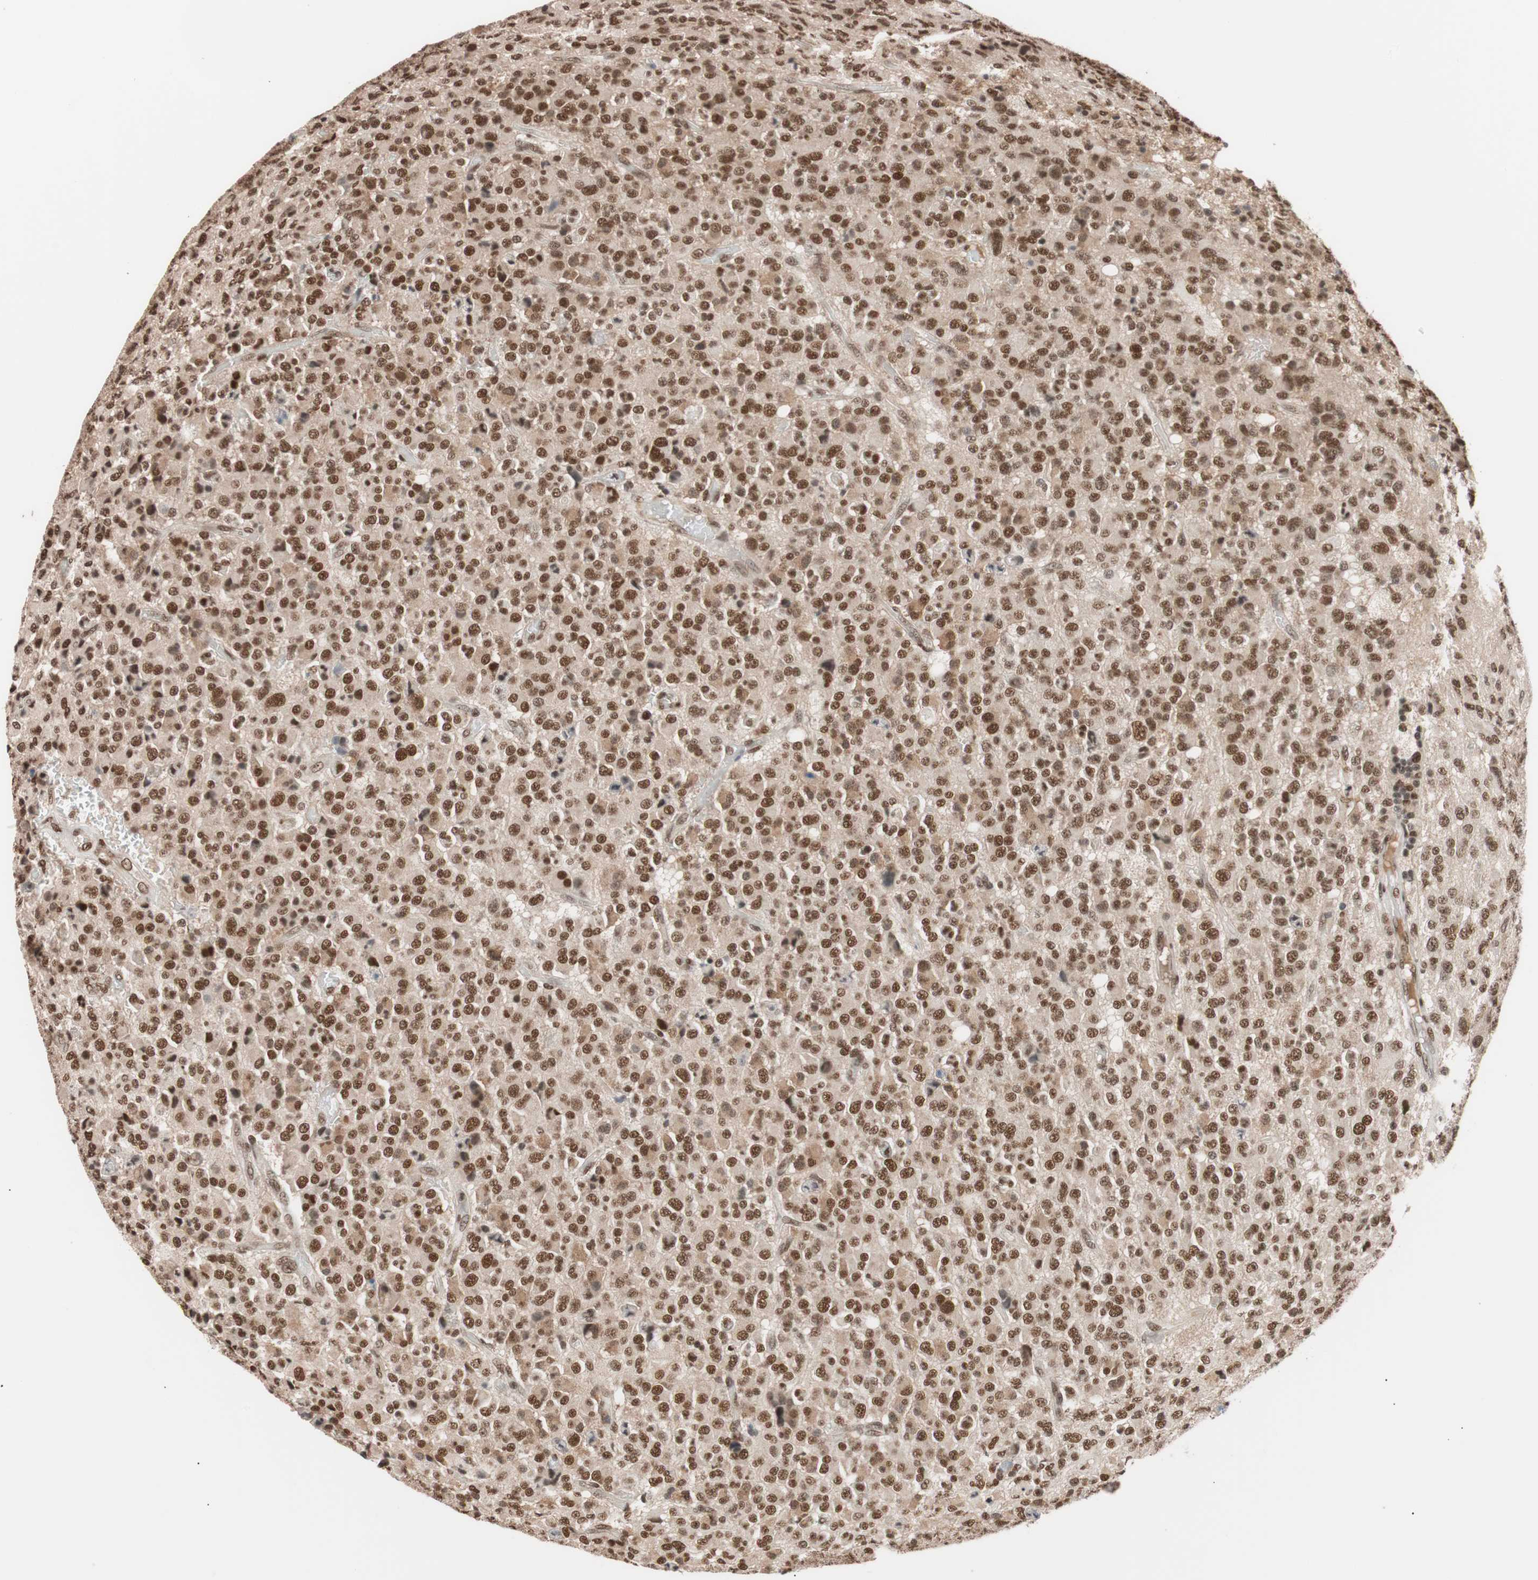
{"staining": {"intensity": "strong", "quantity": ">75%", "location": "nuclear"}, "tissue": "glioma", "cell_type": "Tumor cells", "image_type": "cancer", "snomed": [{"axis": "morphology", "description": "Glioma, malignant, High grade"}, {"axis": "topography", "description": "pancreas cauda"}], "caption": "A brown stain shows strong nuclear staining of a protein in human glioma tumor cells.", "gene": "CHAMP1", "patient": {"sex": "male", "age": 60}}